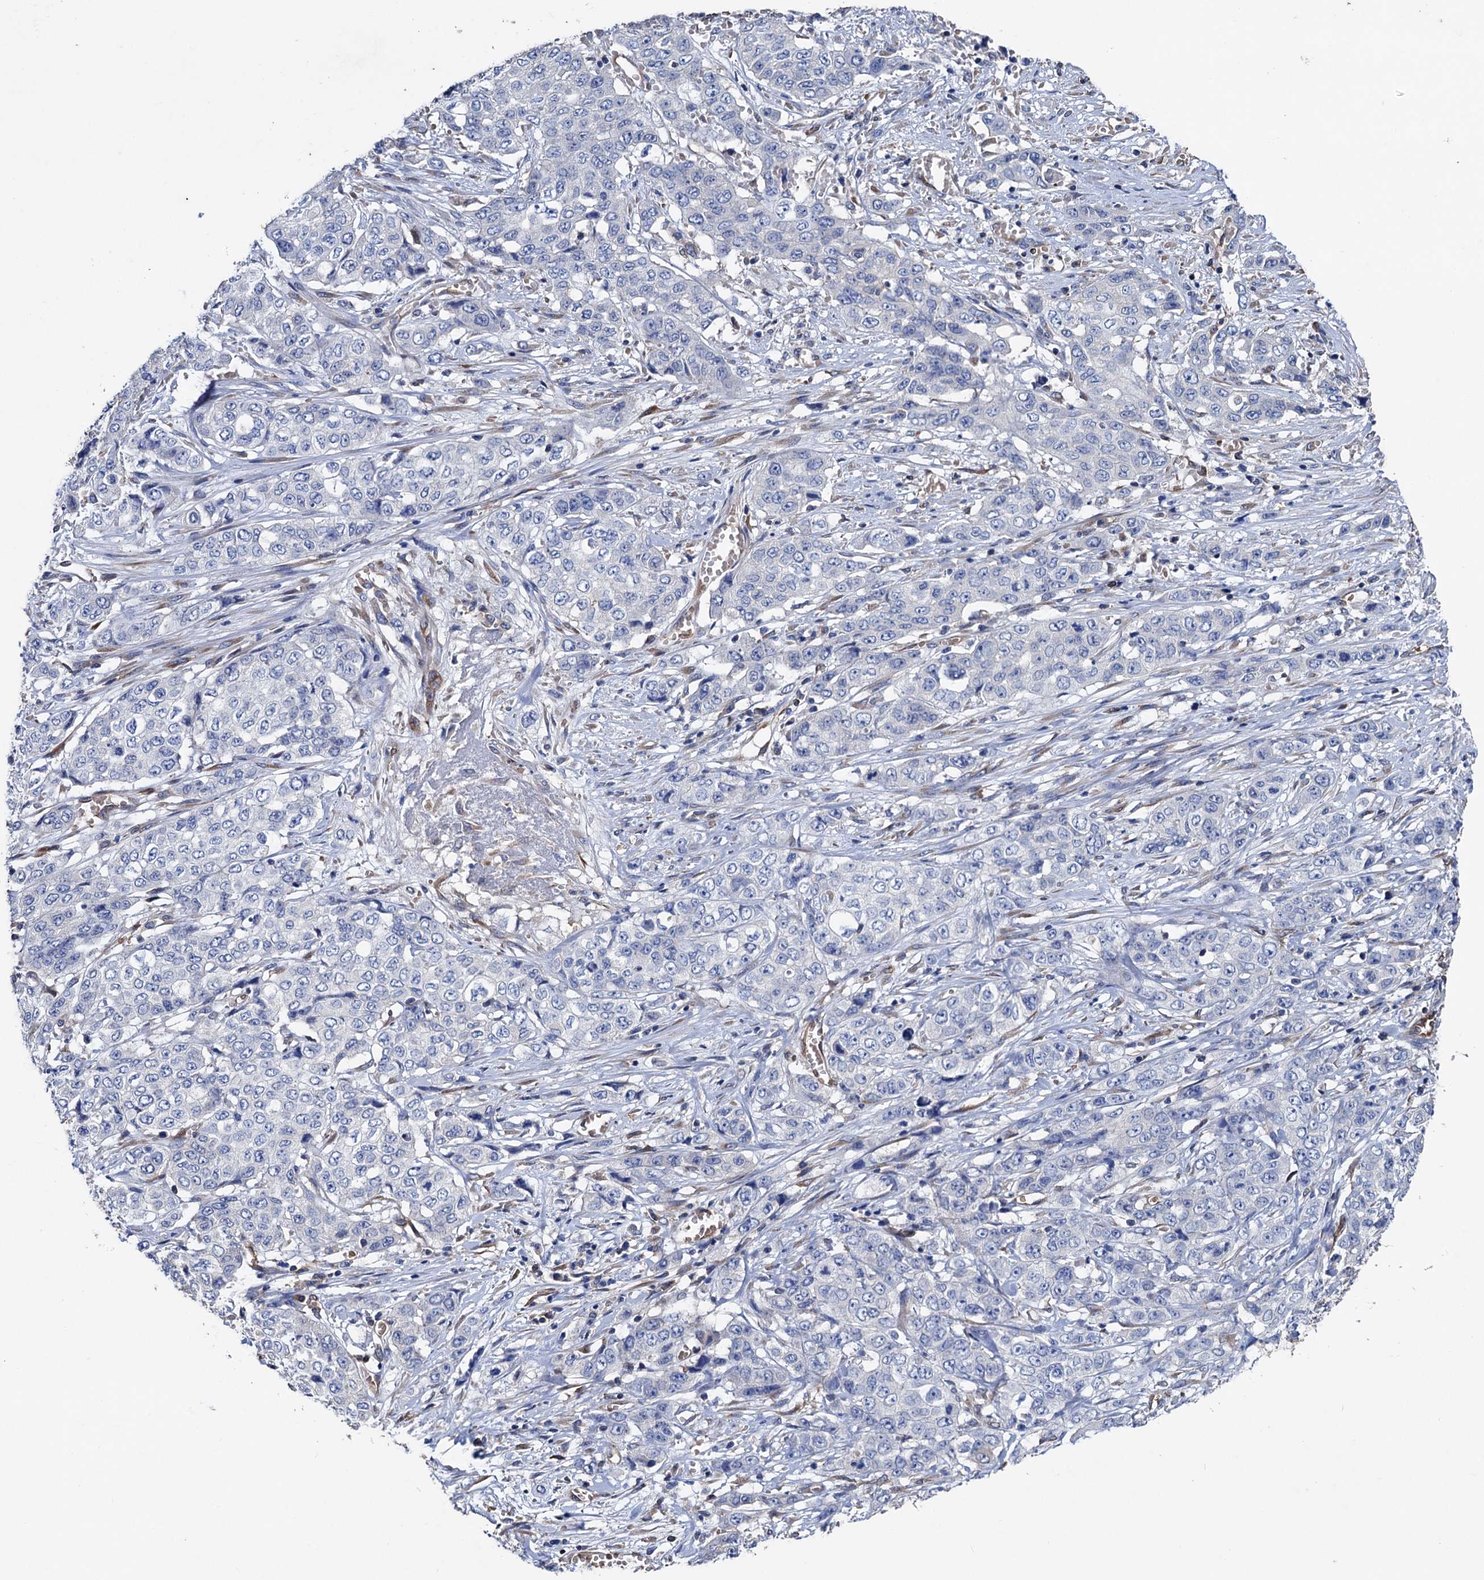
{"staining": {"intensity": "negative", "quantity": "none", "location": "none"}, "tissue": "stomach cancer", "cell_type": "Tumor cells", "image_type": "cancer", "snomed": [{"axis": "morphology", "description": "Adenocarcinoma, NOS"}, {"axis": "topography", "description": "Stomach, upper"}], "caption": "An image of human stomach cancer (adenocarcinoma) is negative for staining in tumor cells.", "gene": "STING1", "patient": {"sex": "male", "age": 62}}